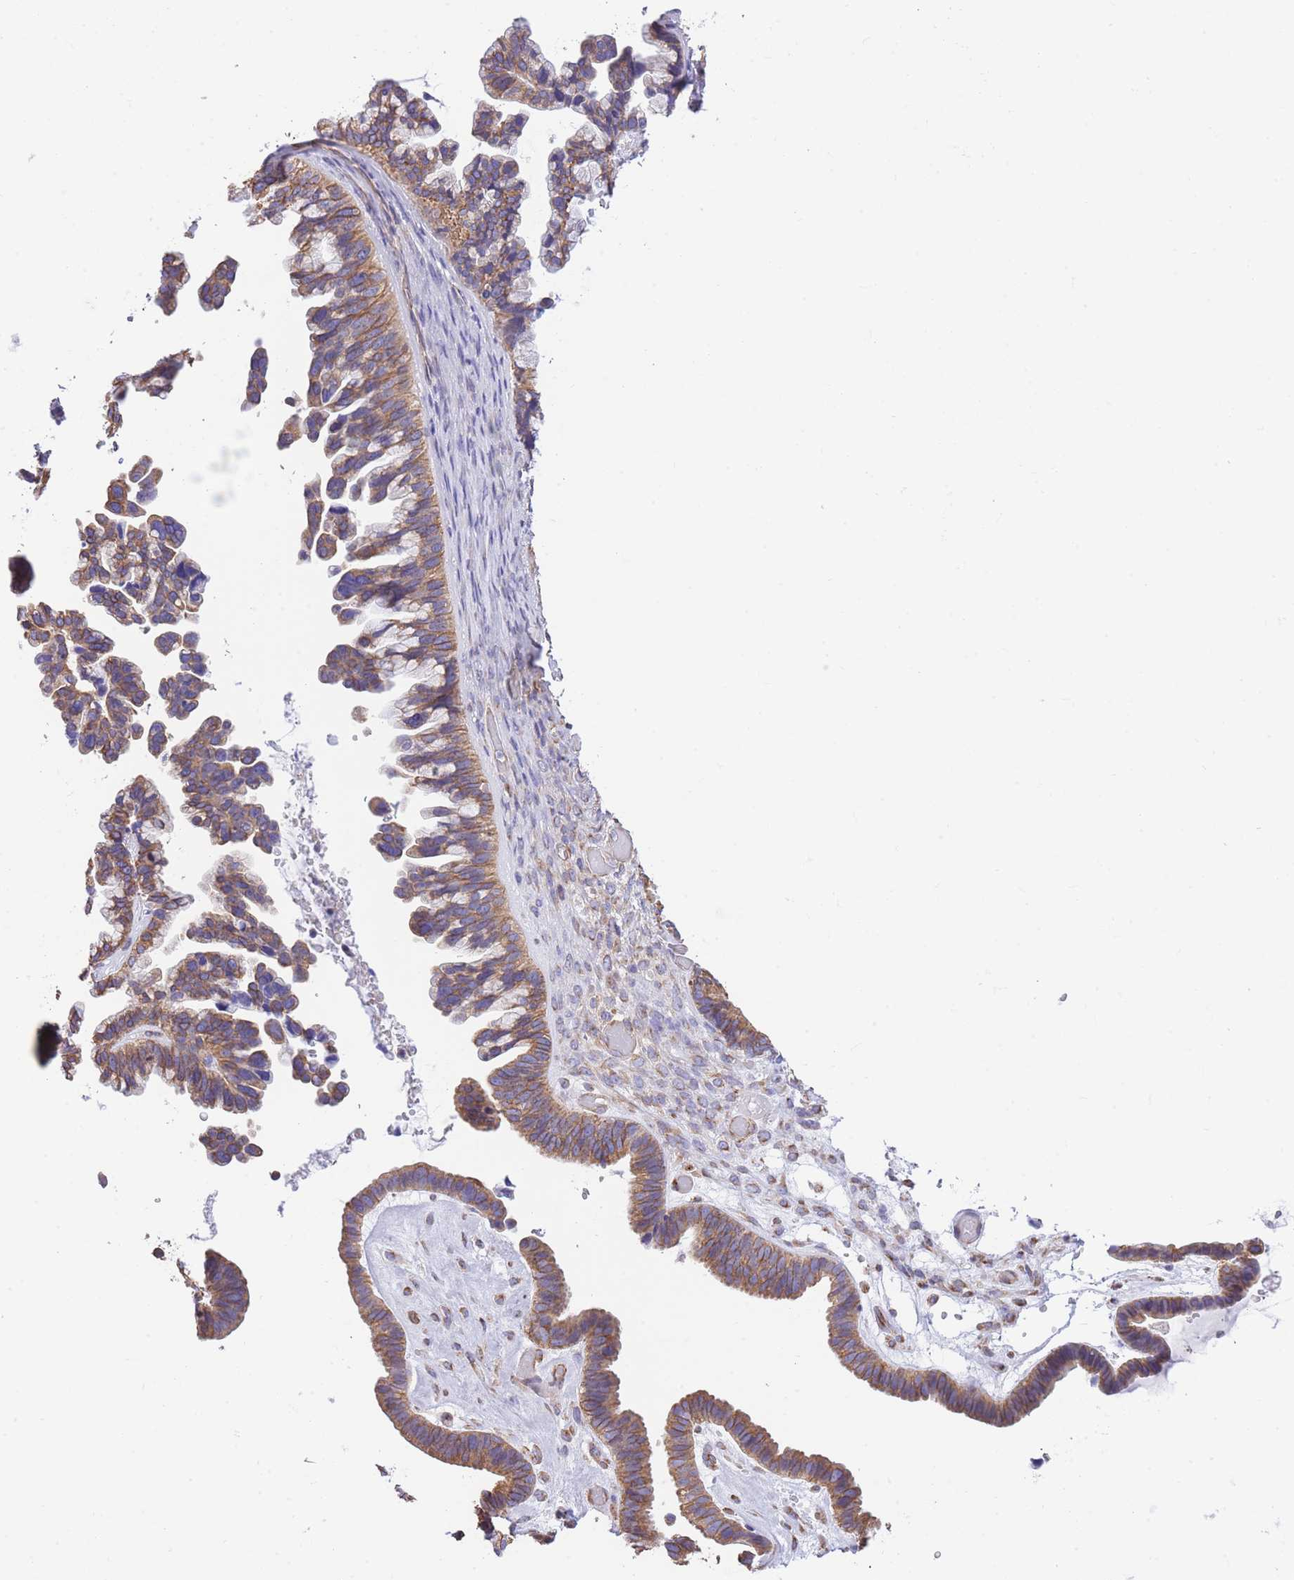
{"staining": {"intensity": "moderate", "quantity": ">75%", "location": "cytoplasmic/membranous"}, "tissue": "ovarian cancer", "cell_type": "Tumor cells", "image_type": "cancer", "snomed": [{"axis": "morphology", "description": "Cystadenocarcinoma, serous, NOS"}, {"axis": "topography", "description": "Ovary"}], "caption": "The histopathology image exhibits a brown stain indicating the presence of a protein in the cytoplasmic/membranous of tumor cells in ovarian cancer (serous cystadenocarcinoma).", "gene": "RHOU", "patient": {"sex": "female", "age": 56}}